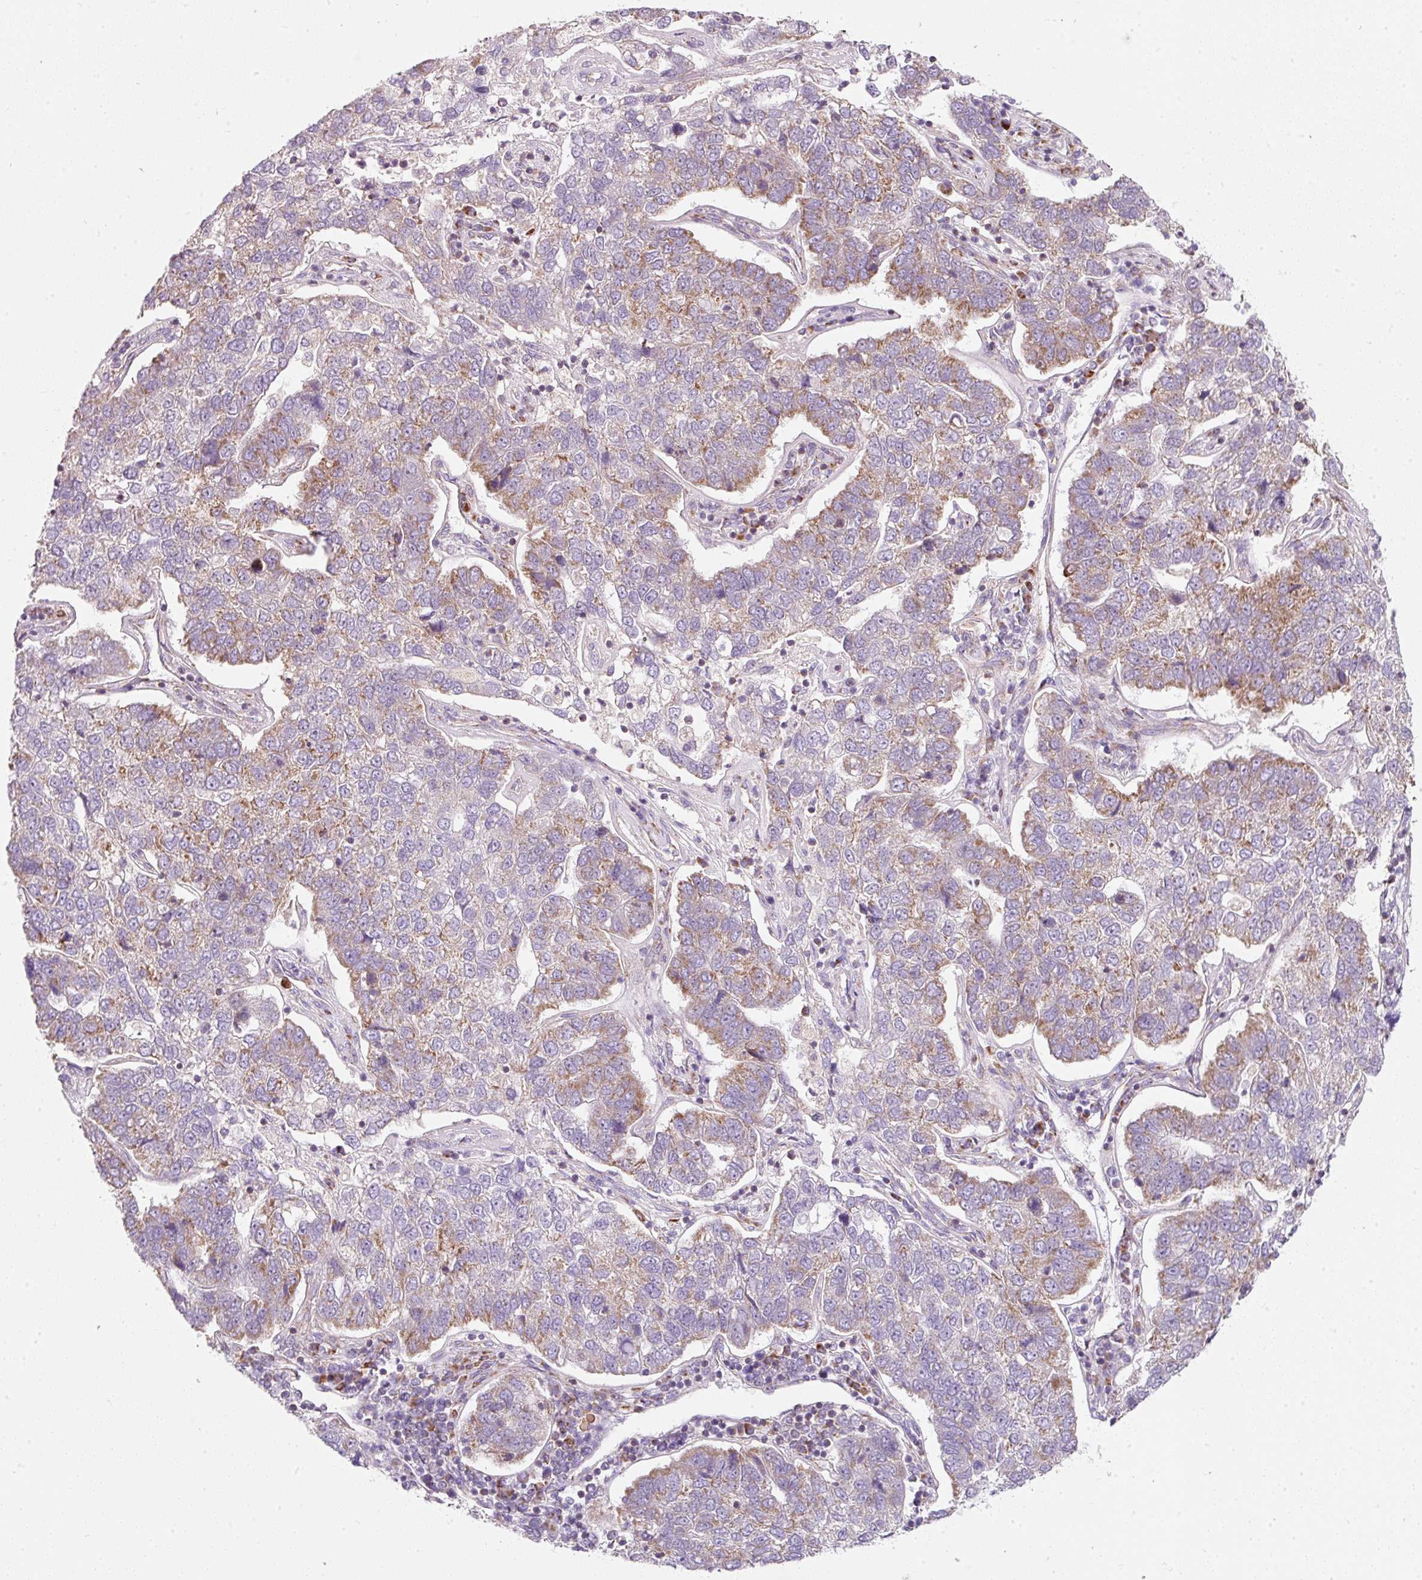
{"staining": {"intensity": "moderate", "quantity": "25%-75%", "location": "cytoplasmic/membranous"}, "tissue": "pancreatic cancer", "cell_type": "Tumor cells", "image_type": "cancer", "snomed": [{"axis": "morphology", "description": "Adenocarcinoma, NOS"}, {"axis": "topography", "description": "Pancreas"}], "caption": "This is an image of immunohistochemistry staining of pancreatic cancer (adenocarcinoma), which shows moderate staining in the cytoplasmic/membranous of tumor cells.", "gene": "NDUFA1", "patient": {"sex": "female", "age": 61}}